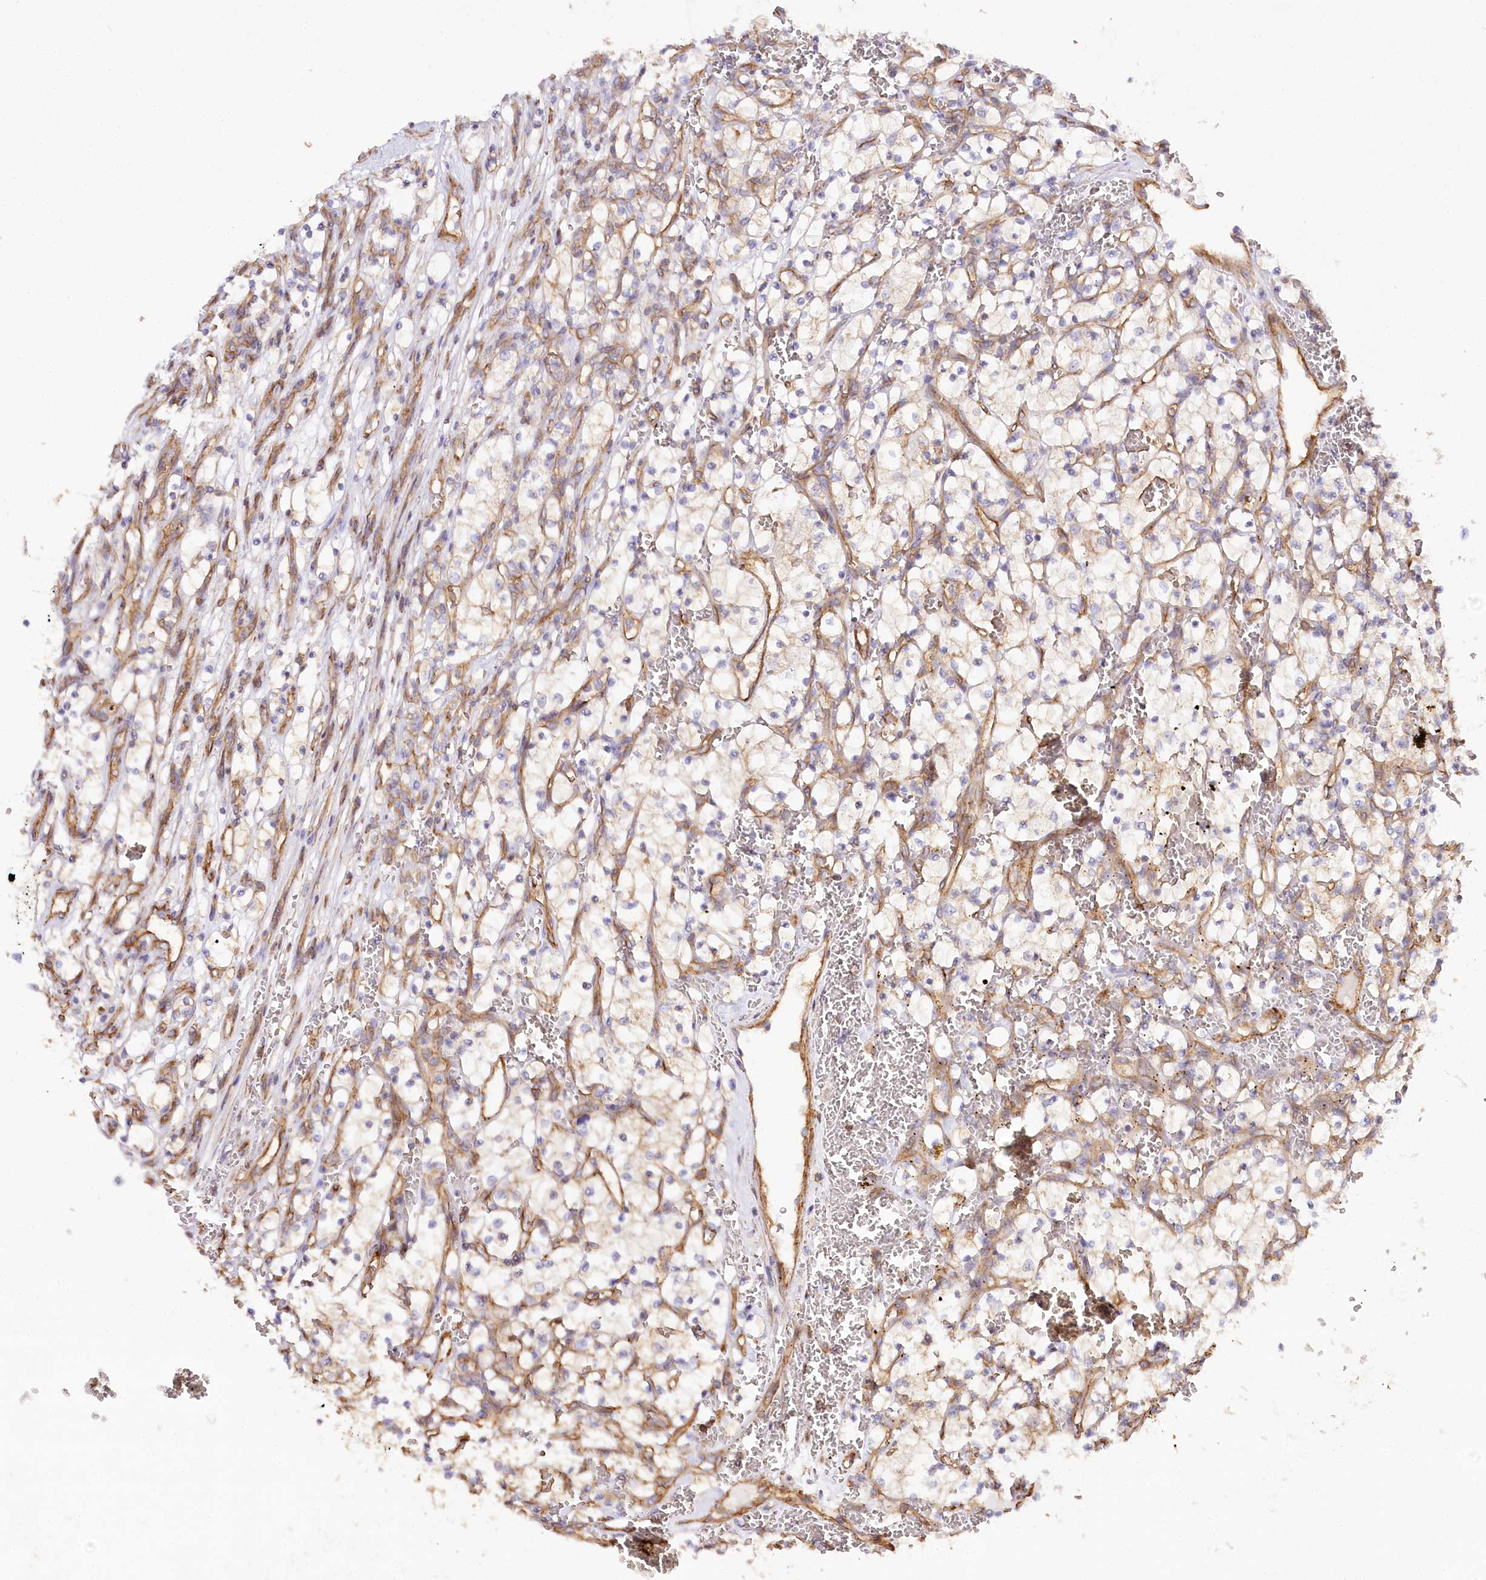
{"staining": {"intensity": "weak", "quantity": "<25%", "location": "cytoplasmic/membranous"}, "tissue": "renal cancer", "cell_type": "Tumor cells", "image_type": "cancer", "snomed": [{"axis": "morphology", "description": "Adenocarcinoma, NOS"}, {"axis": "topography", "description": "Kidney"}], "caption": "Image shows no protein staining in tumor cells of adenocarcinoma (renal) tissue. (DAB IHC with hematoxylin counter stain).", "gene": "SYNPO2", "patient": {"sex": "female", "age": 69}}